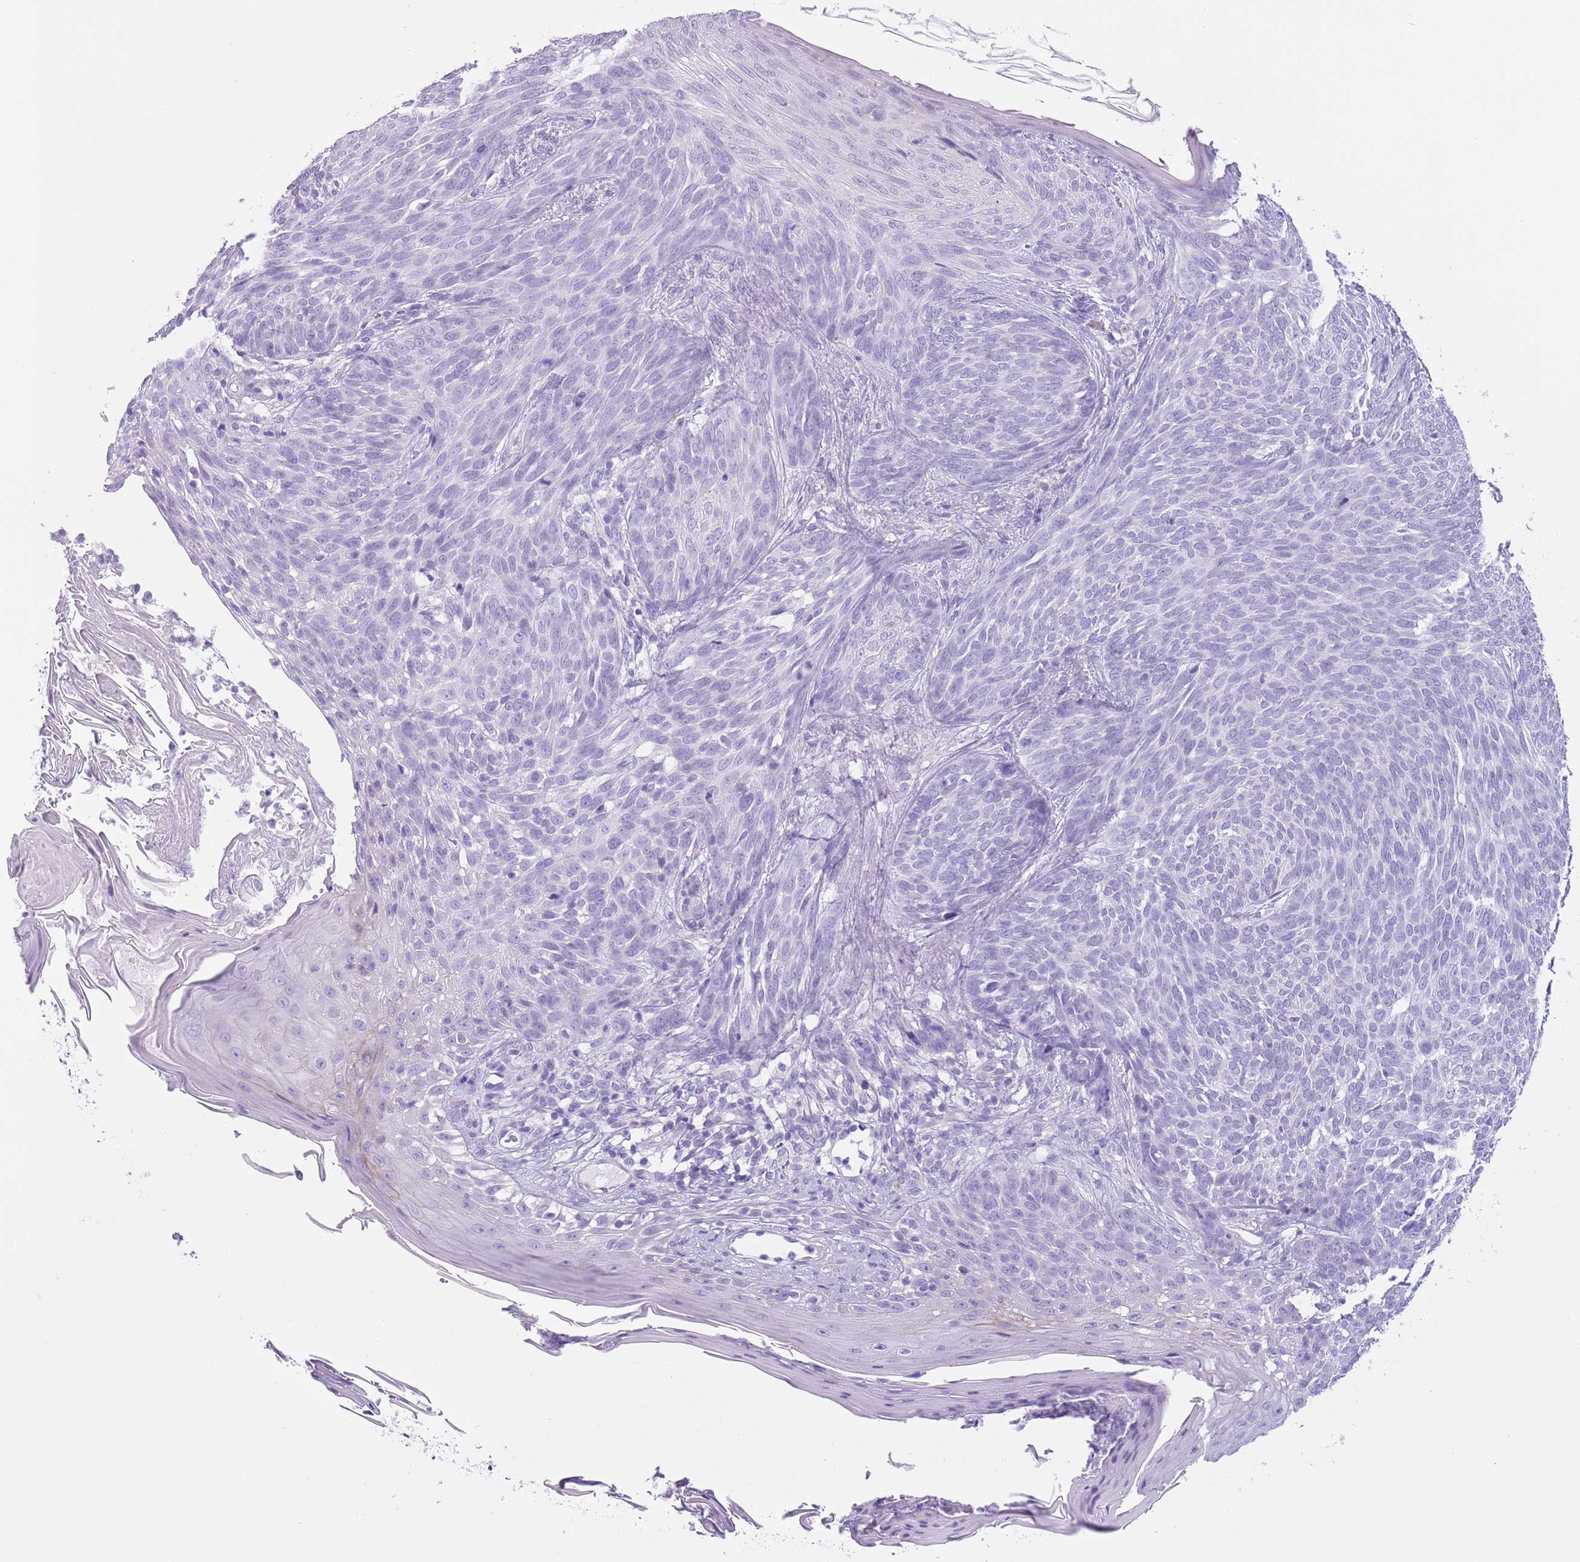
{"staining": {"intensity": "negative", "quantity": "none", "location": "none"}, "tissue": "skin cancer", "cell_type": "Tumor cells", "image_type": "cancer", "snomed": [{"axis": "morphology", "description": "Basal cell carcinoma"}, {"axis": "topography", "description": "Skin"}], "caption": "Immunohistochemistry photomicrograph of neoplastic tissue: human basal cell carcinoma (skin) stained with DAB (3,3'-diaminobenzidine) displays no significant protein staining in tumor cells.", "gene": "SLC7A14", "patient": {"sex": "female", "age": 86}}